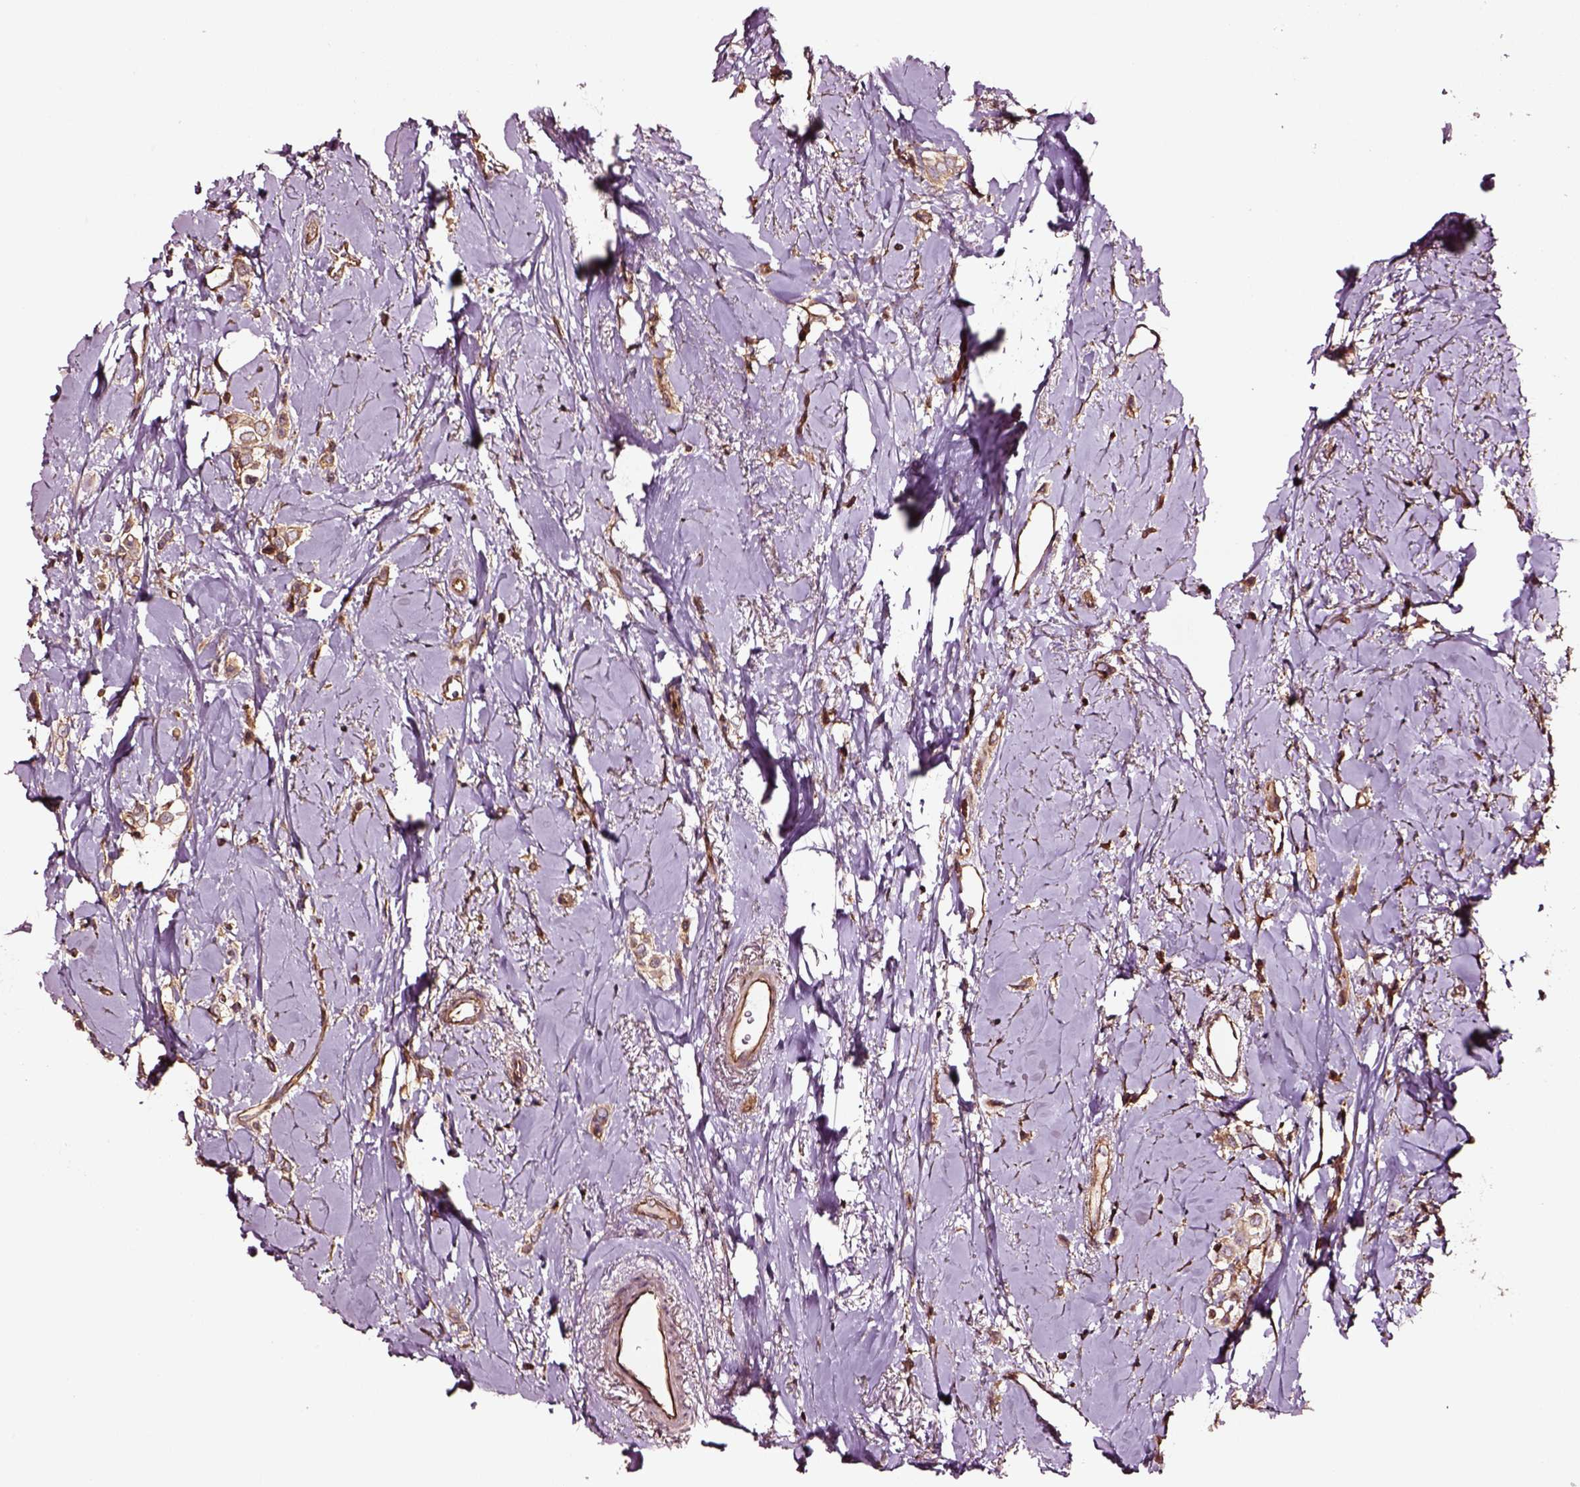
{"staining": {"intensity": "moderate", "quantity": ">75%", "location": "cytoplasmic/membranous"}, "tissue": "breast cancer", "cell_type": "Tumor cells", "image_type": "cancer", "snomed": [{"axis": "morphology", "description": "Lobular carcinoma"}, {"axis": "topography", "description": "Breast"}], "caption": "The image exhibits immunohistochemical staining of breast cancer. There is moderate cytoplasmic/membranous expression is identified in about >75% of tumor cells.", "gene": "RASSF5", "patient": {"sex": "female", "age": 66}}